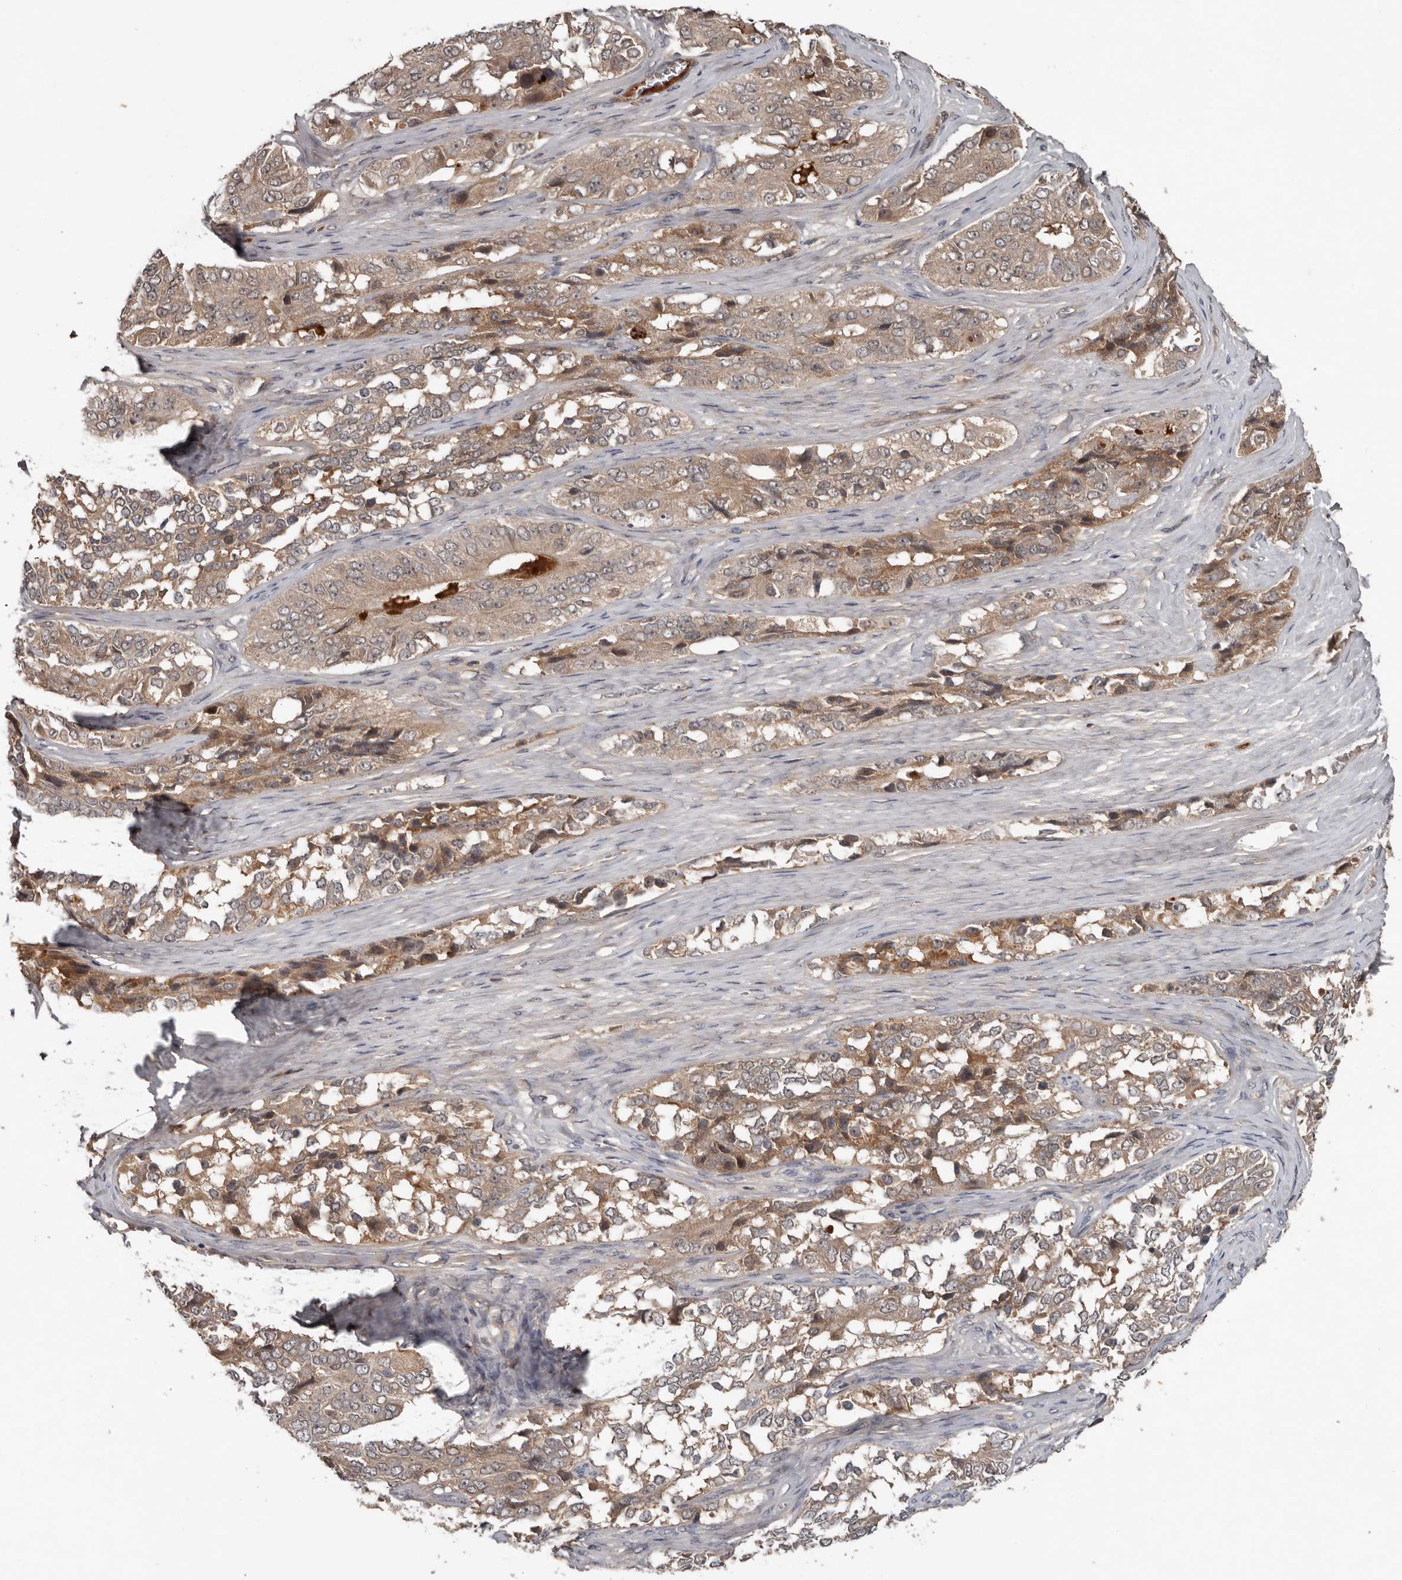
{"staining": {"intensity": "moderate", "quantity": ">75%", "location": "cytoplasmic/membranous"}, "tissue": "ovarian cancer", "cell_type": "Tumor cells", "image_type": "cancer", "snomed": [{"axis": "morphology", "description": "Carcinoma, endometroid"}, {"axis": "topography", "description": "Ovary"}], "caption": "Human ovarian cancer stained with a brown dye demonstrates moderate cytoplasmic/membranous positive expression in about >75% of tumor cells.", "gene": "DNAJB4", "patient": {"sex": "female", "age": 51}}